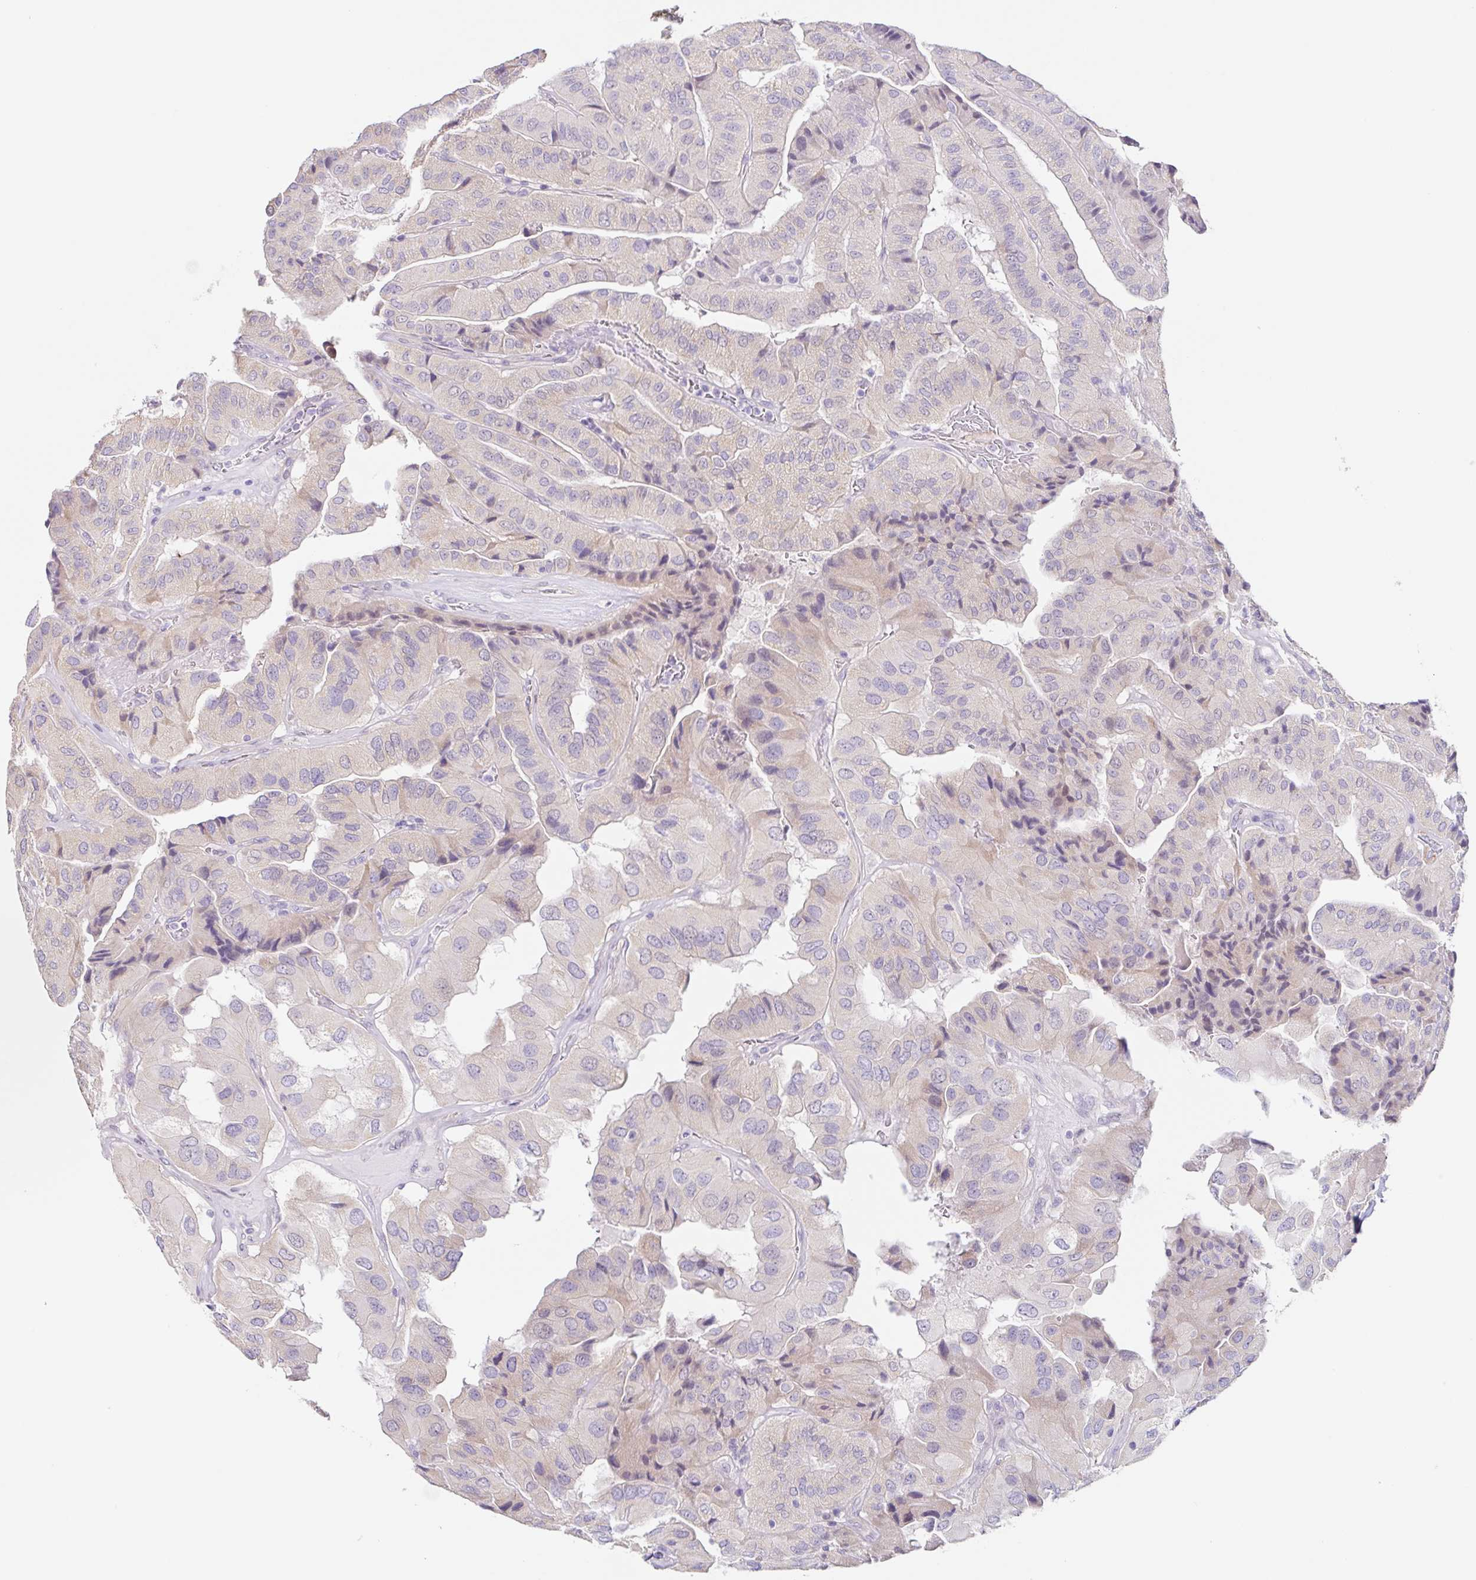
{"staining": {"intensity": "weak", "quantity": "<25%", "location": "cytoplasmic/membranous"}, "tissue": "thyroid cancer", "cell_type": "Tumor cells", "image_type": "cancer", "snomed": [{"axis": "morphology", "description": "Normal tissue, NOS"}, {"axis": "morphology", "description": "Papillary adenocarcinoma, NOS"}, {"axis": "topography", "description": "Thyroid gland"}], "caption": "Tumor cells are negative for protein expression in human papillary adenocarcinoma (thyroid).", "gene": "DCAF17", "patient": {"sex": "female", "age": 59}}